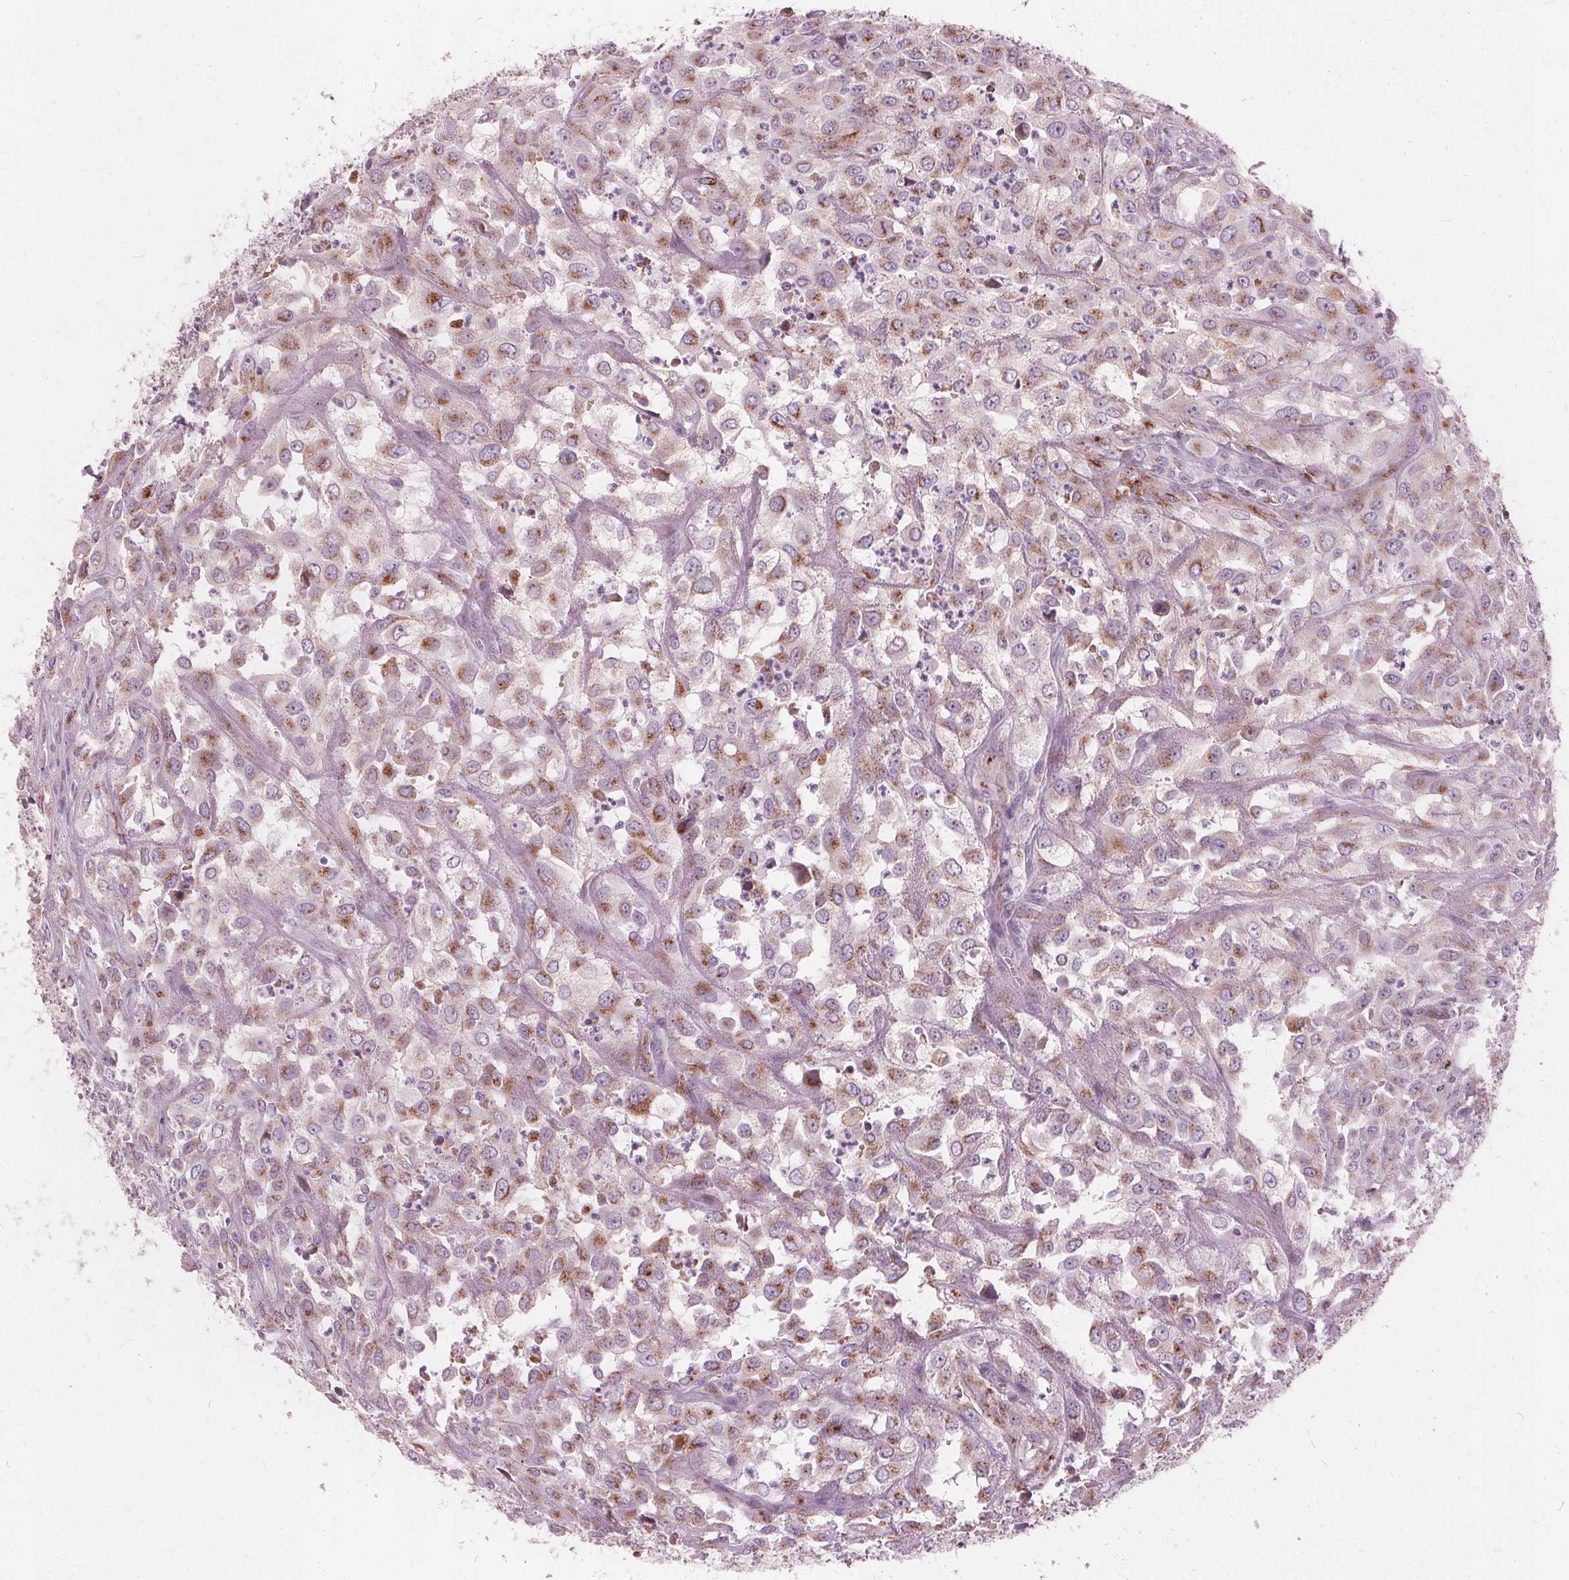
{"staining": {"intensity": "moderate", "quantity": "25%-75%", "location": "cytoplasmic/membranous"}, "tissue": "urothelial cancer", "cell_type": "Tumor cells", "image_type": "cancer", "snomed": [{"axis": "morphology", "description": "Urothelial carcinoma, High grade"}, {"axis": "topography", "description": "Urinary bladder"}], "caption": "Urothelial cancer stained with a protein marker demonstrates moderate staining in tumor cells.", "gene": "DNASE2", "patient": {"sex": "male", "age": 67}}